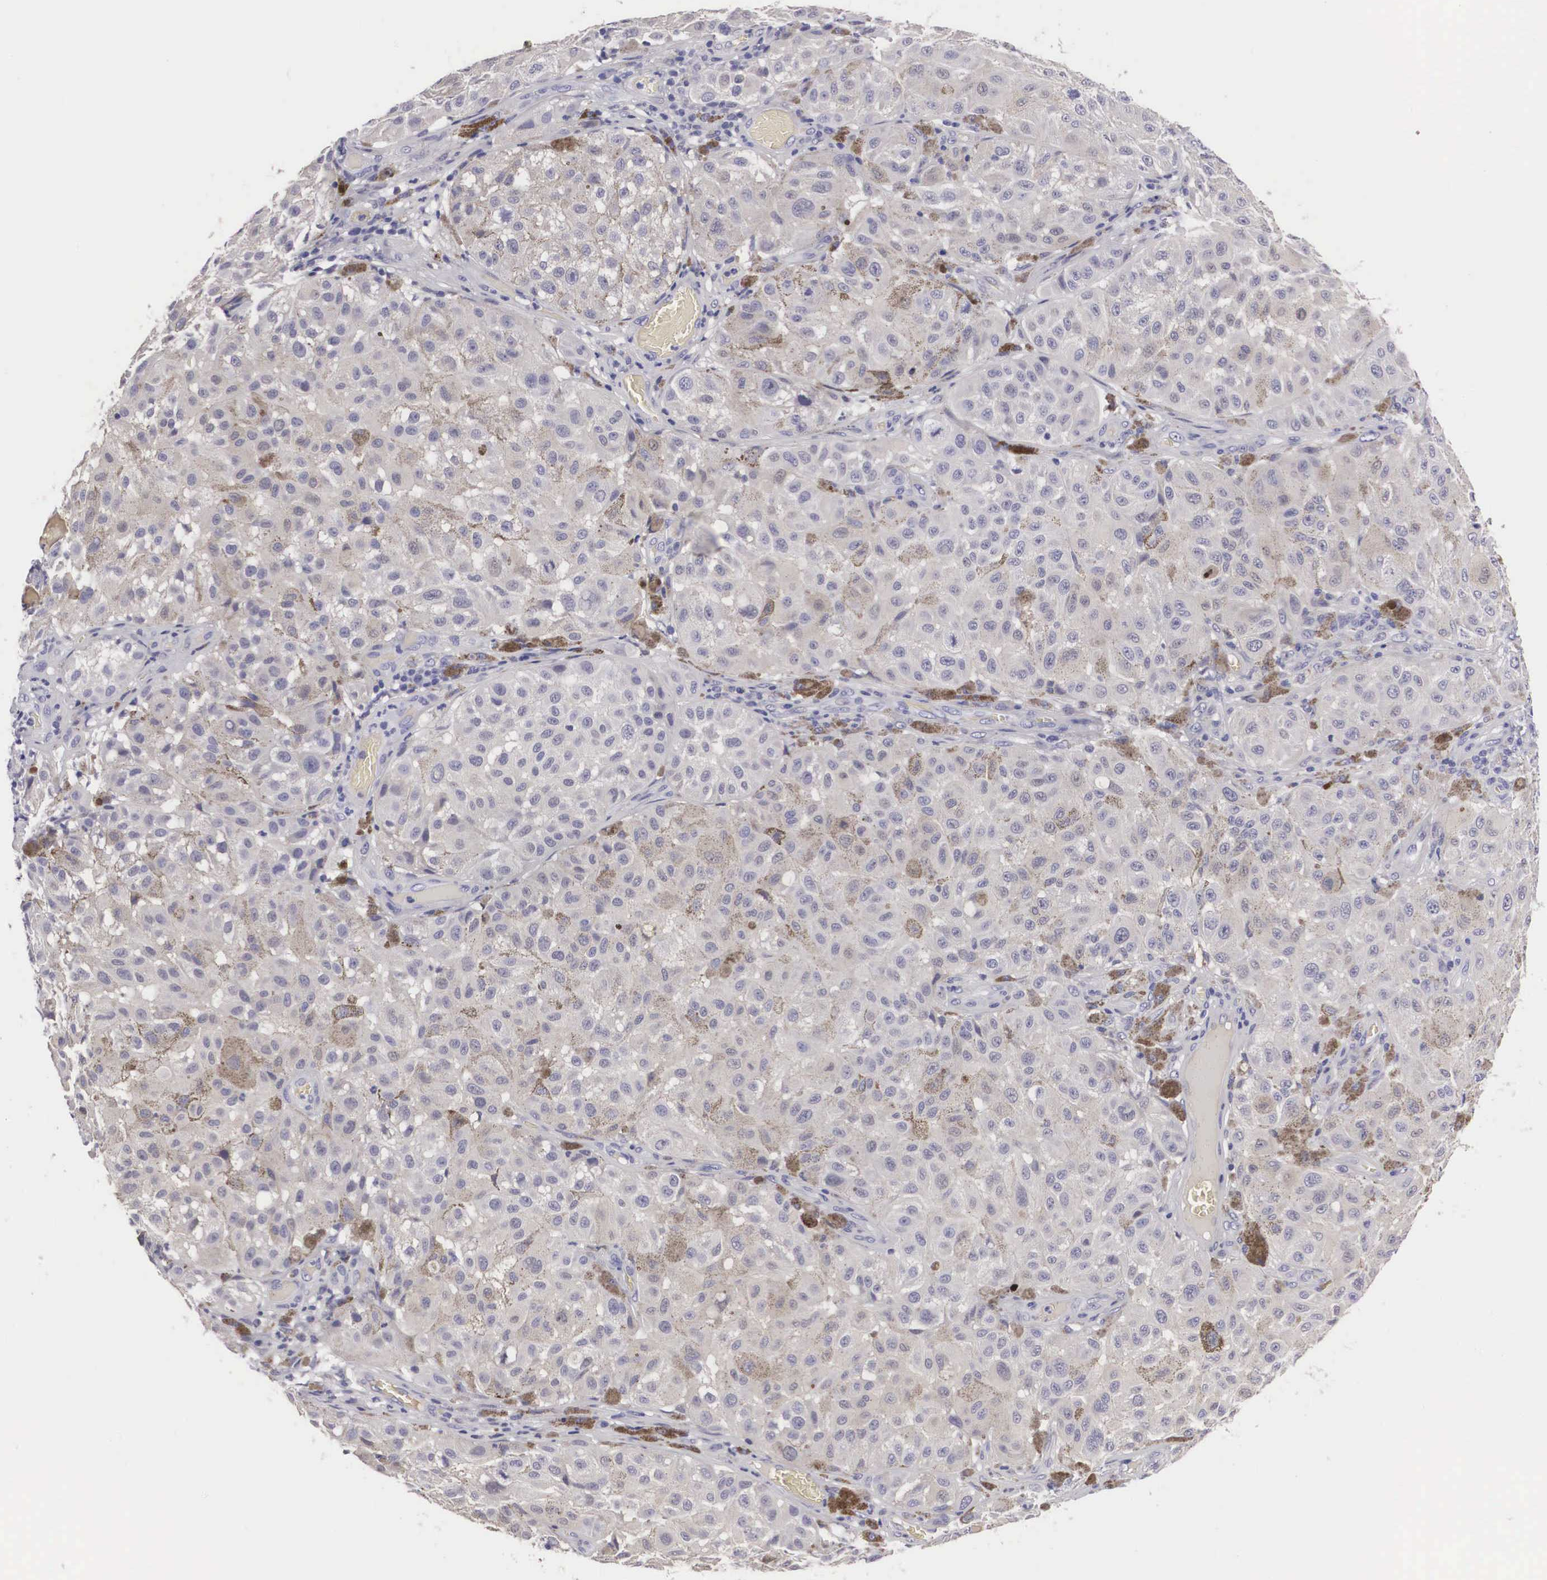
{"staining": {"intensity": "negative", "quantity": "none", "location": "none"}, "tissue": "melanoma", "cell_type": "Tumor cells", "image_type": "cancer", "snomed": [{"axis": "morphology", "description": "Malignant melanoma, NOS"}, {"axis": "topography", "description": "Skin"}], "caption": "Tumor cells are negative for brown protein staining in melanoma.", "gene": "CLU", "patient": {"sex": "female", "age": 64}}